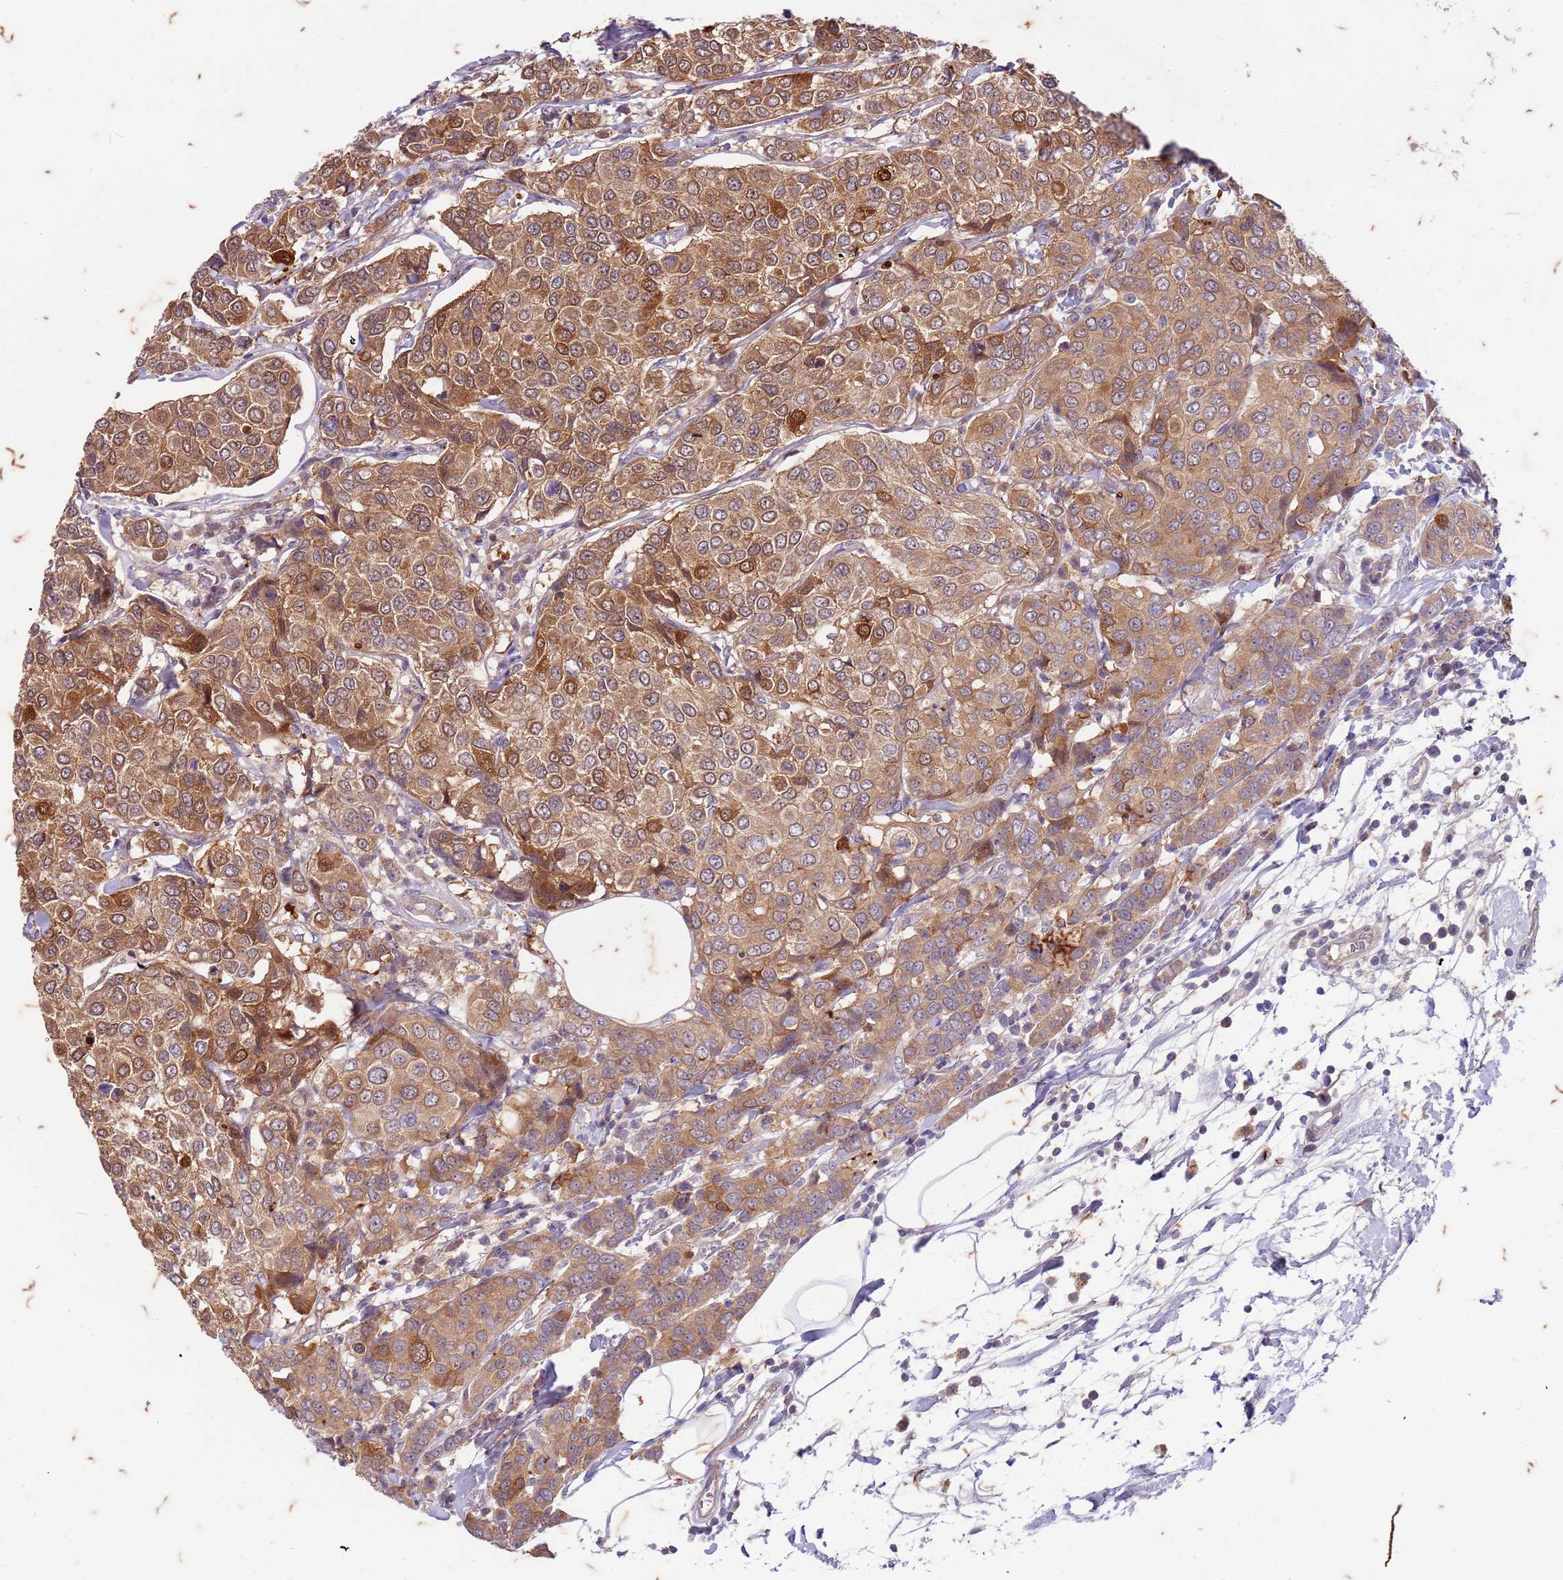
{"staining": {"intensity": "moderate", "quantity": ">75%", "location": "cytoplasmic/membranous,nuclear"}, "tissue": "breast cancer", "cell_type": "Tumor cells", "image_type": "cancer", "snomed": [{"axis": "morphology", "description": "Duct carcinoma"}, {"axis": "topography", "description": "Breast"}], "caption": "Infiltrating ductal carcinoma (breast) stained for a protein displays moderate cytoplasmic/membranous and nuclear positivity in tumor cells. (DAB IHC with brightfield microscopy, high magnification).", "gene": "RAPGEF3", "patient": {"sex": "female", "age": 55}}